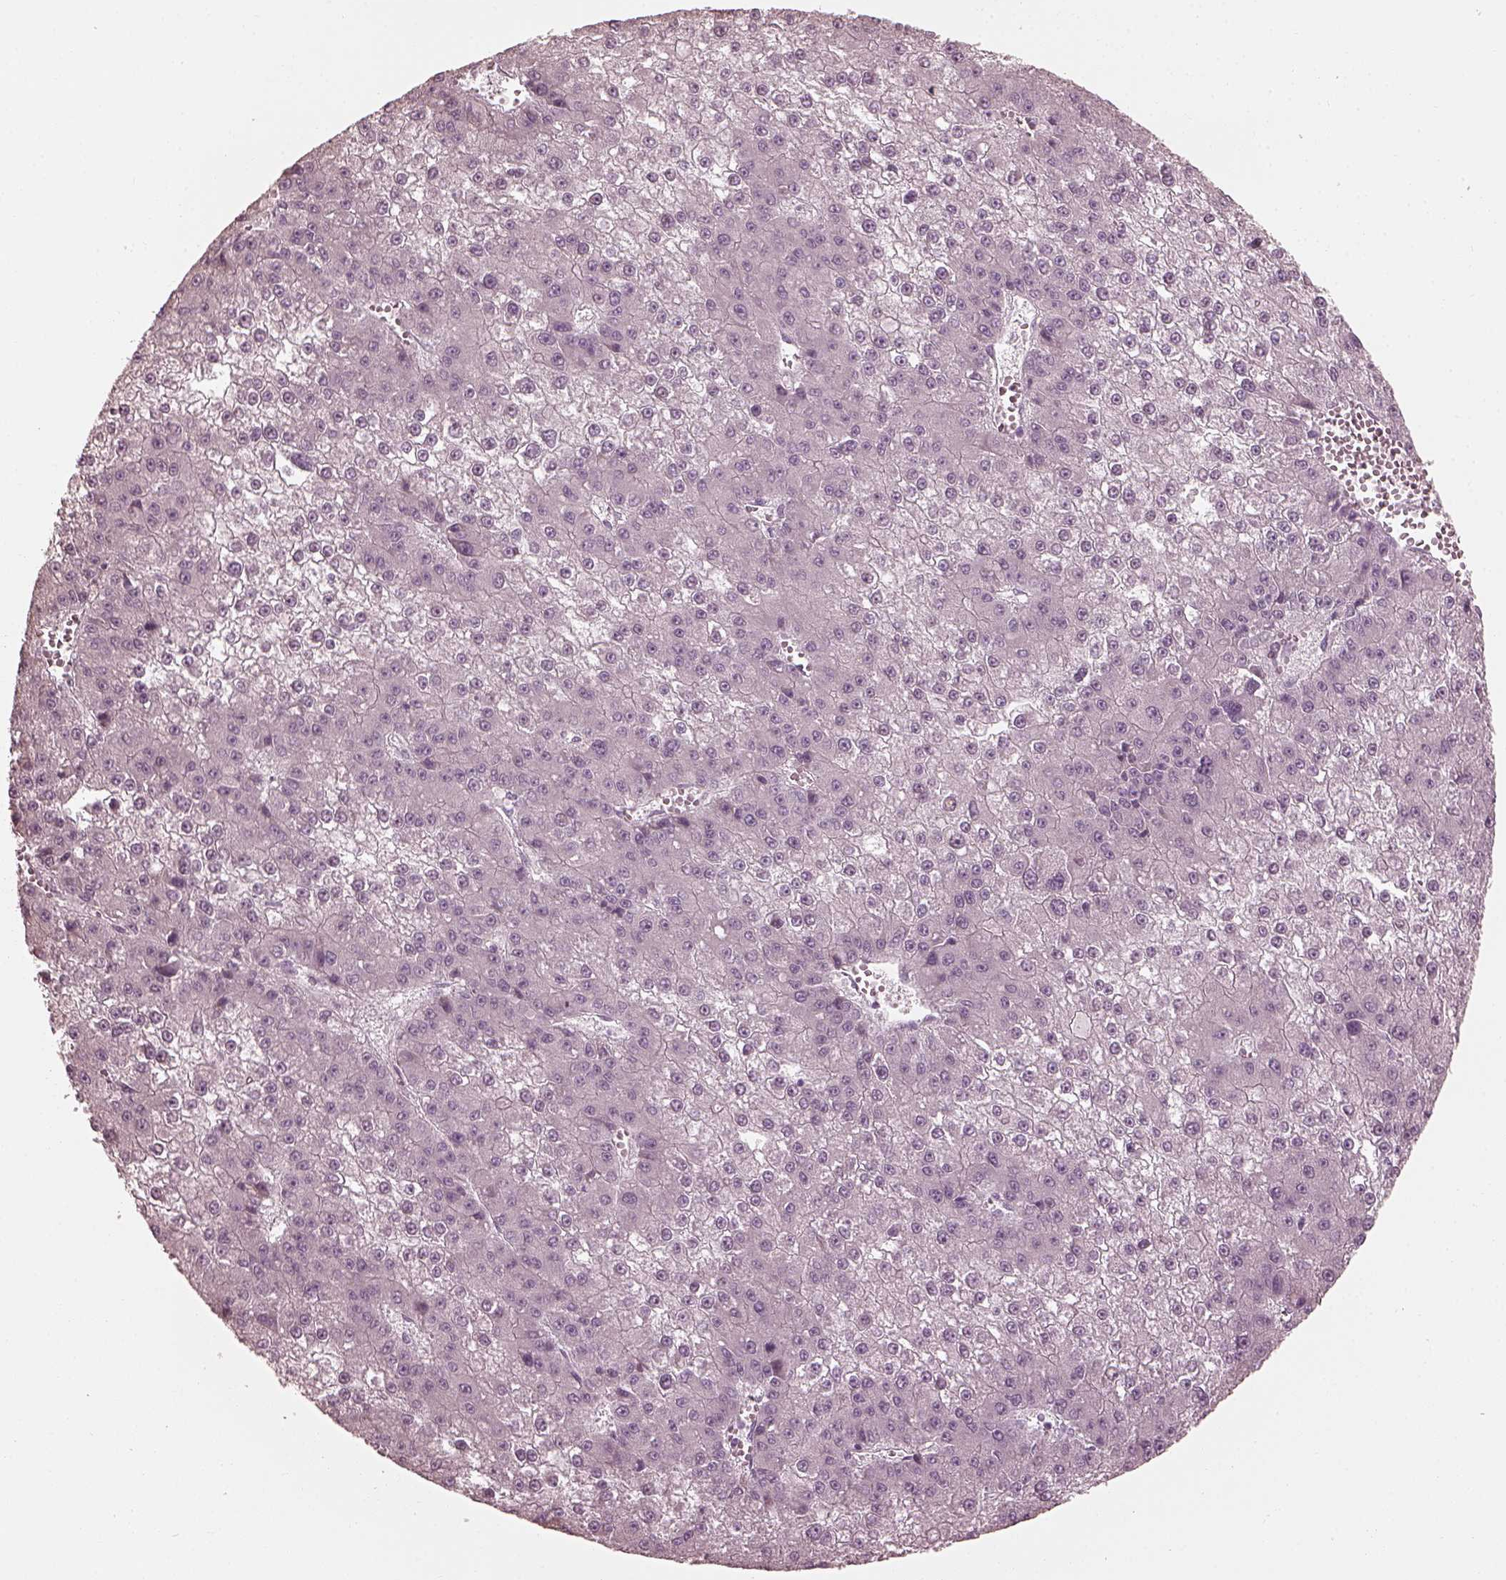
{"staining": {"intensity": "negative", "quantity": "none", "location": "none"}, "tissue": "liver cancer", "cell_type": "Tumor cells", "image_type": "cancer", "snomed": [{"axis": "morphology", "description": "Carcinoma, Hepatocellular, NOS"}, {"axis": "topography", "description": "Liver"}], "caption": "An image of human liver hepatocellular carcinoma is negative for staining in tumor cells.", "gene": "SAXO2", "patient": {"sex": "female", "age": 73}}